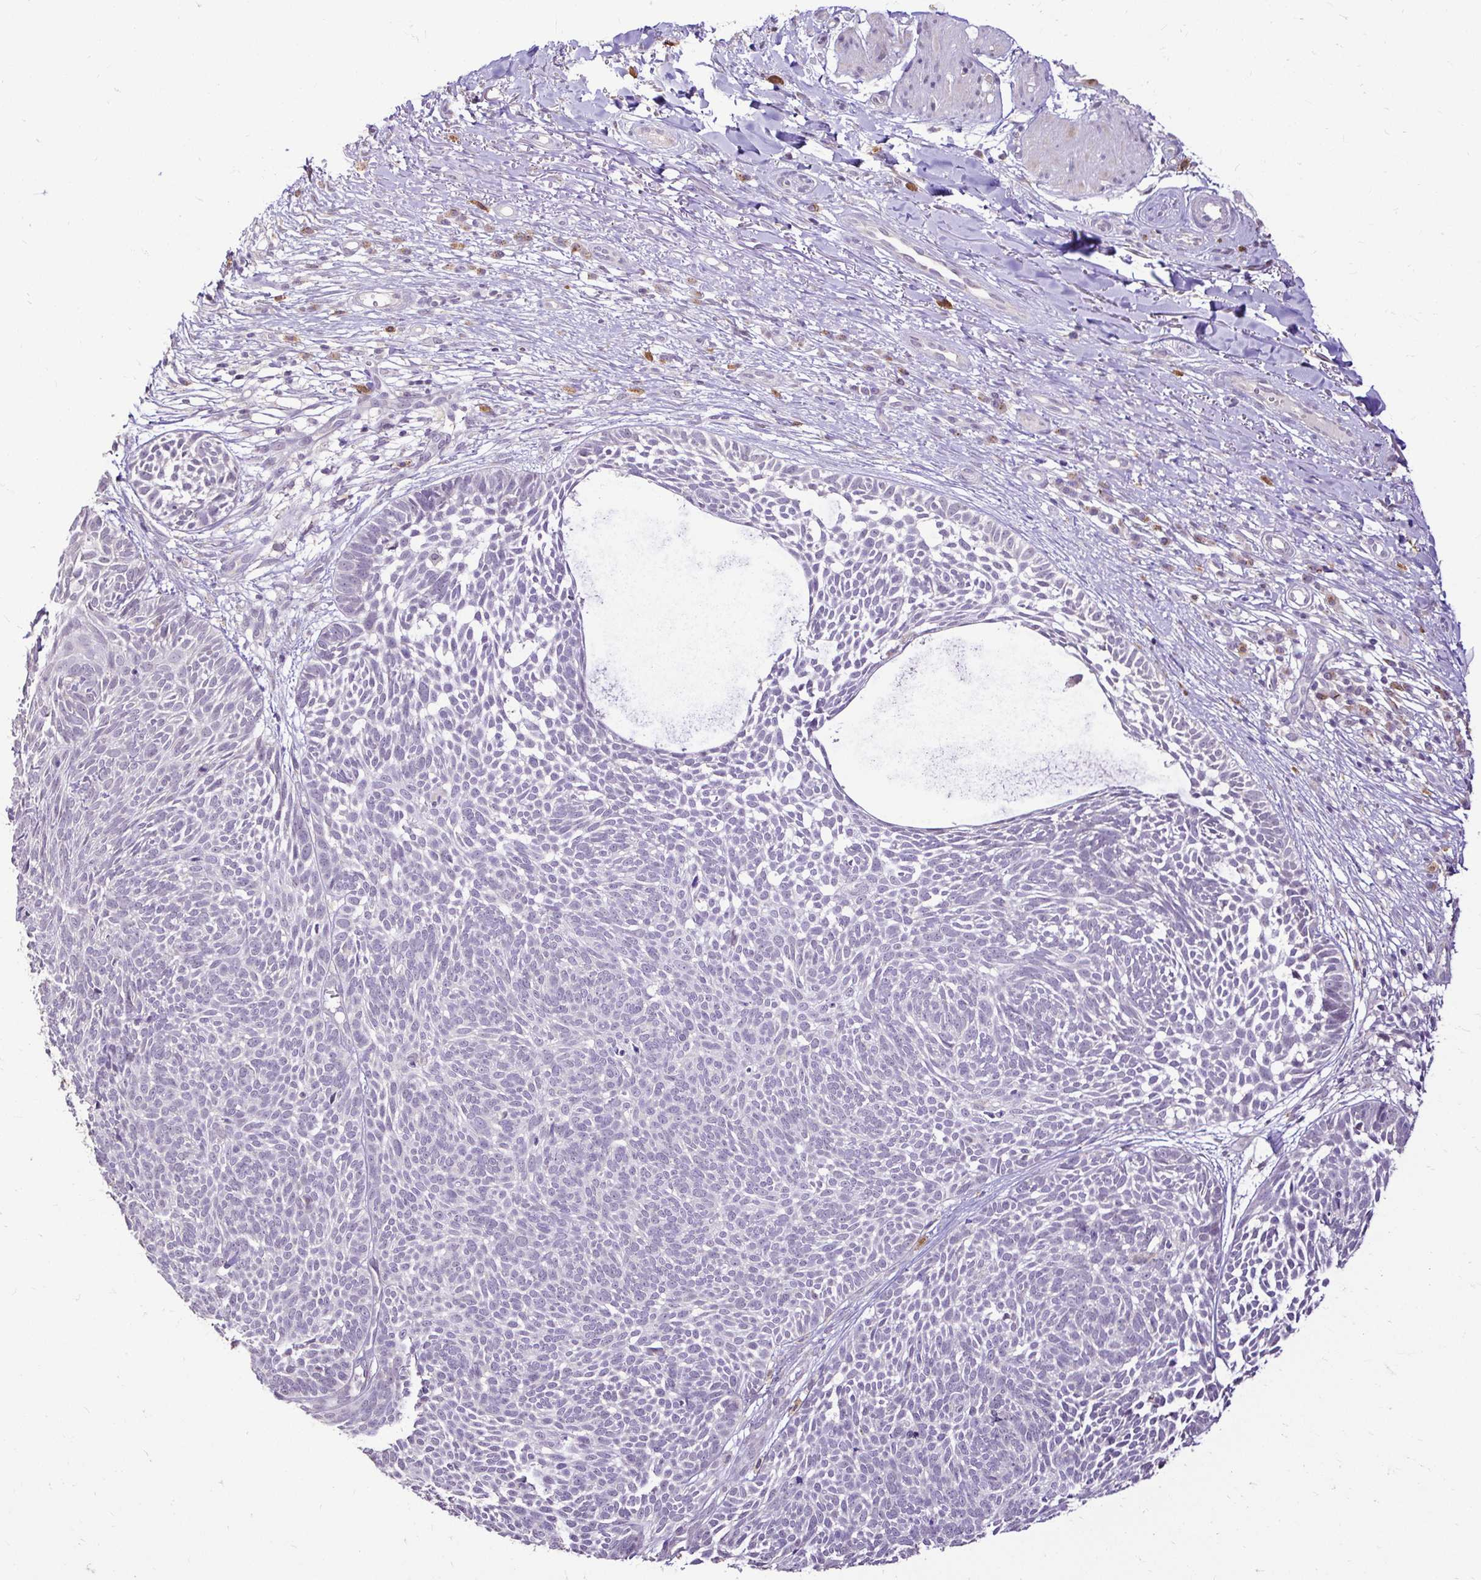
{"staining": {"intensity": "negative", "quantity": "none", "location": "none"}, "tissue": "skin cancer", "cell_type": "Tumor cells", "image_type": "cancer", "snomed": [{"axis": "morphology", "description": "Basal cell carcinoma"}, {"axis": "topography", "description": "Skin"}, {"axis": "topography", "description": "Skin of trunk"}], "caption": "Immunohistochemistry of human skin cancer demonstrates no expression in tumor cells.", "gene": "KIAA1210", "patient": {"sex": "male", "age": 74}}